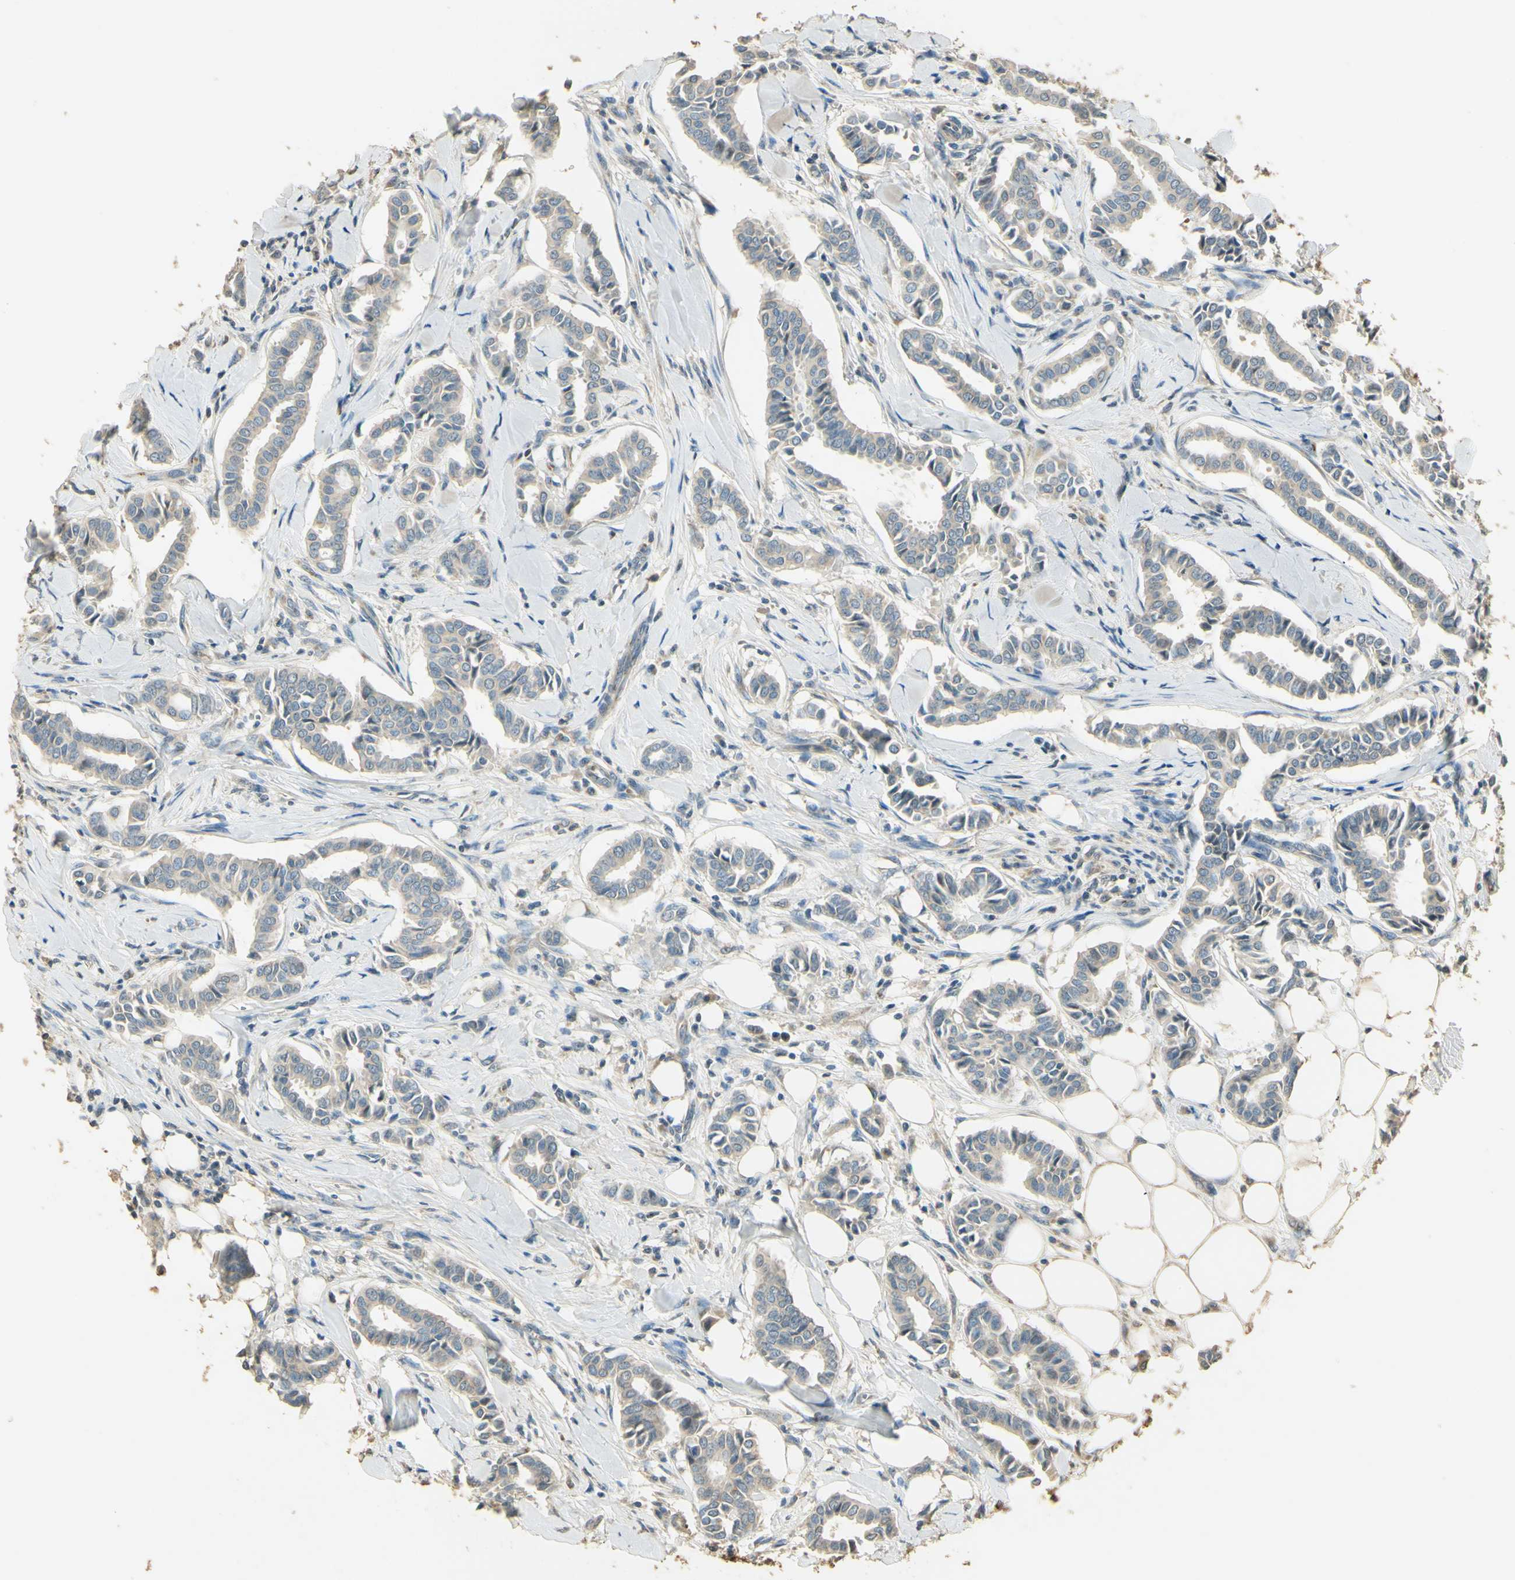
{"staining": {"intensity": "negative", "quantity": "none", "location": "none"}, "tissue": "head and neck cancer", "cell_type": "Tumor cells", "image_type": "cancer", "snomed": [{"axis": "morphology", "description": "Adenocarcinoma, NOS"}, {"axis": "topography", "description": "Salivary gland"}, {"axis": "topography", "description": "Head-Neck"}], "caption": "Tumor cells show no significant protein staining in head and neck cancer.", "gene": "UXS1", "patient": {"sex": "female", "age": 59}}